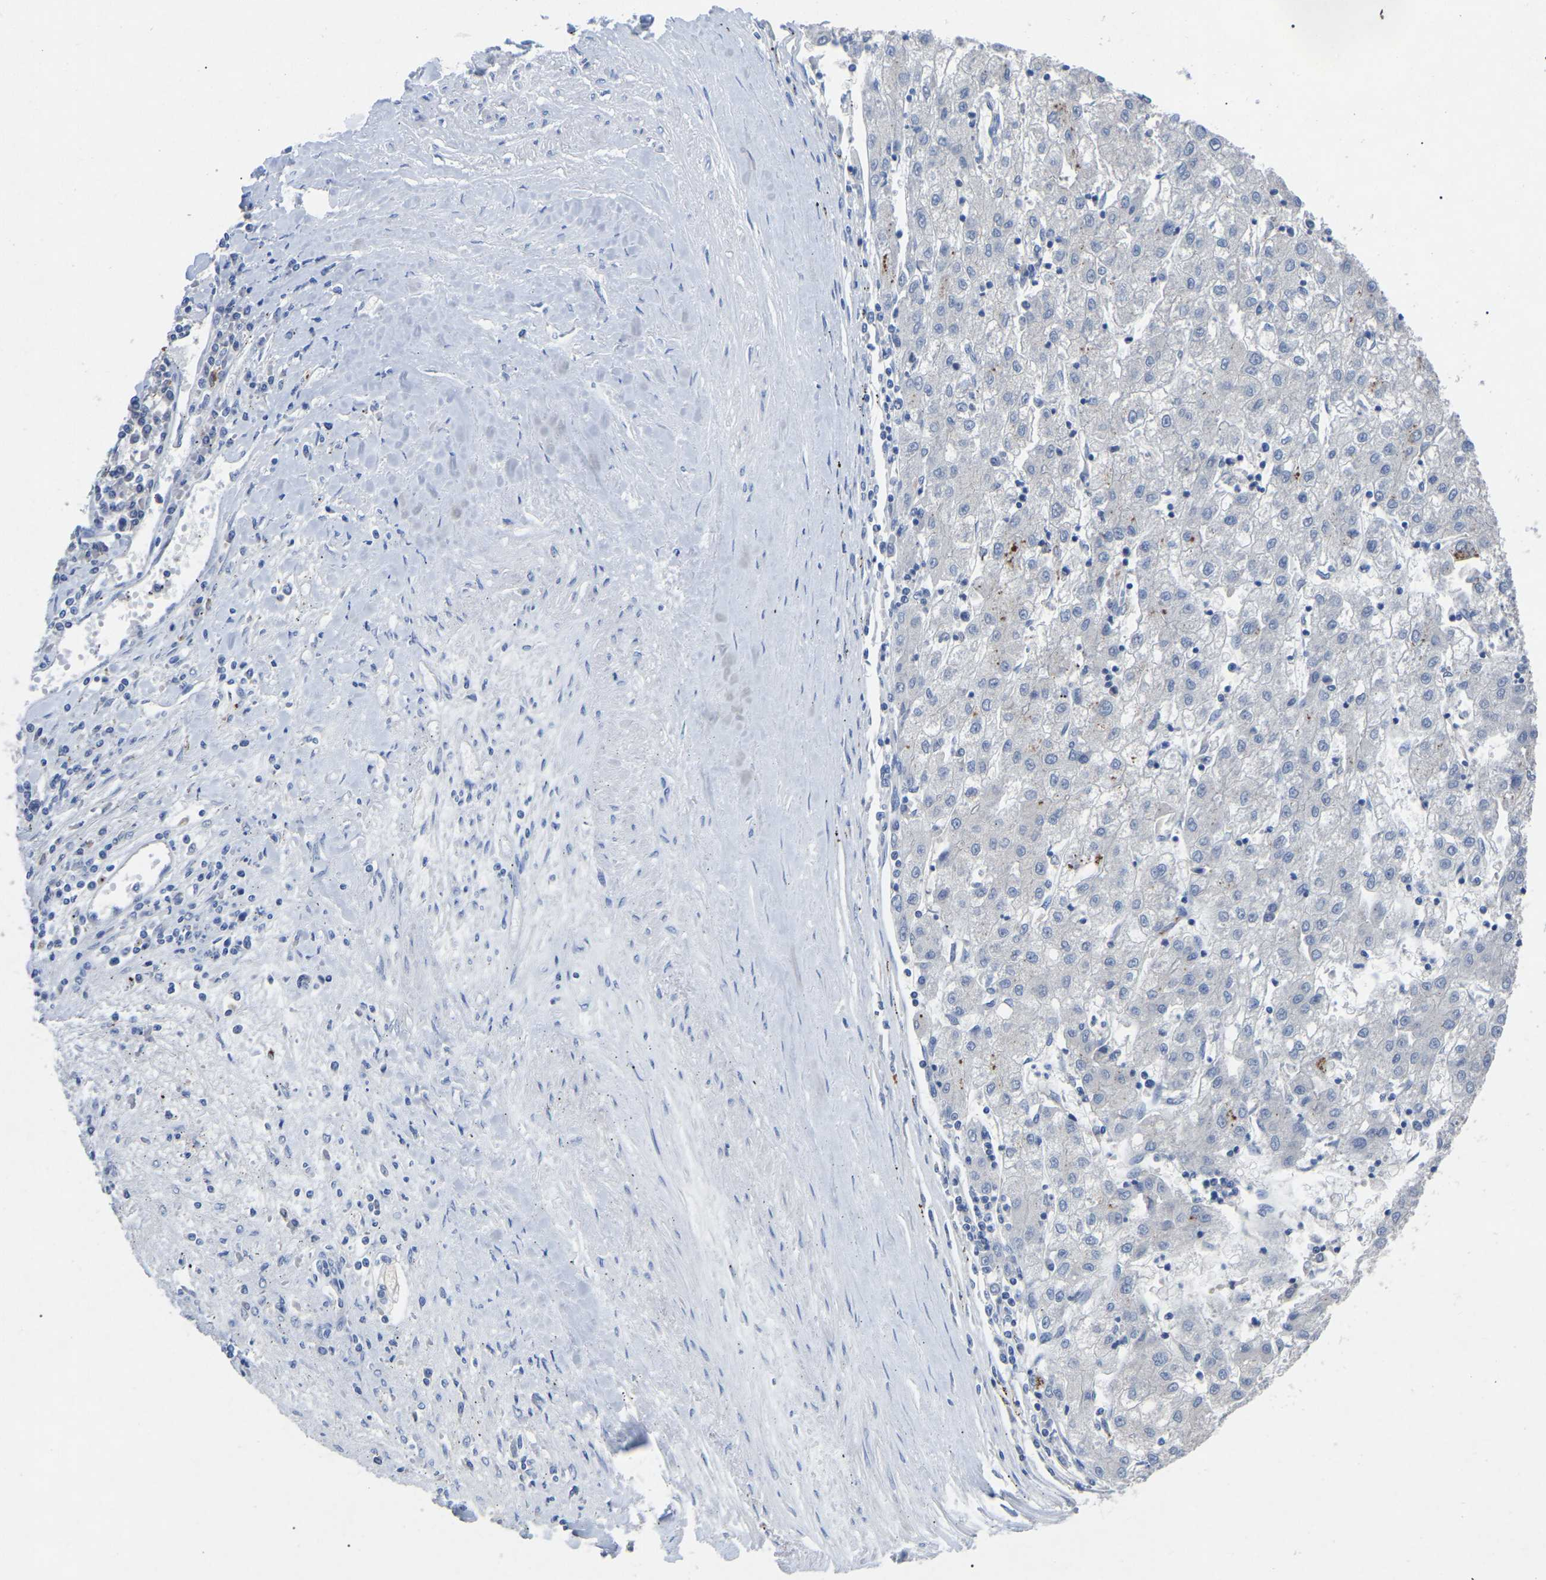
{"staining": {"intensity": "negative", "quantity": "none", "location": "none"}, "tissue": "liver cancer", "cell_type": "Tumor cells", "image_type": "cancer", "snomed": [{"axis": "morphology", "description": "Carcinoma, Hepatocellular, NOS"}, {"axis": "topography", "description": "Liver"}], "caption": "The immunohistochemistry micrograph has no significant staining in tumor cells of liver hepatocellular carcinoma tissue.", "gene": "SMPD2", "patient": {"sex": "male", "age": 72}}